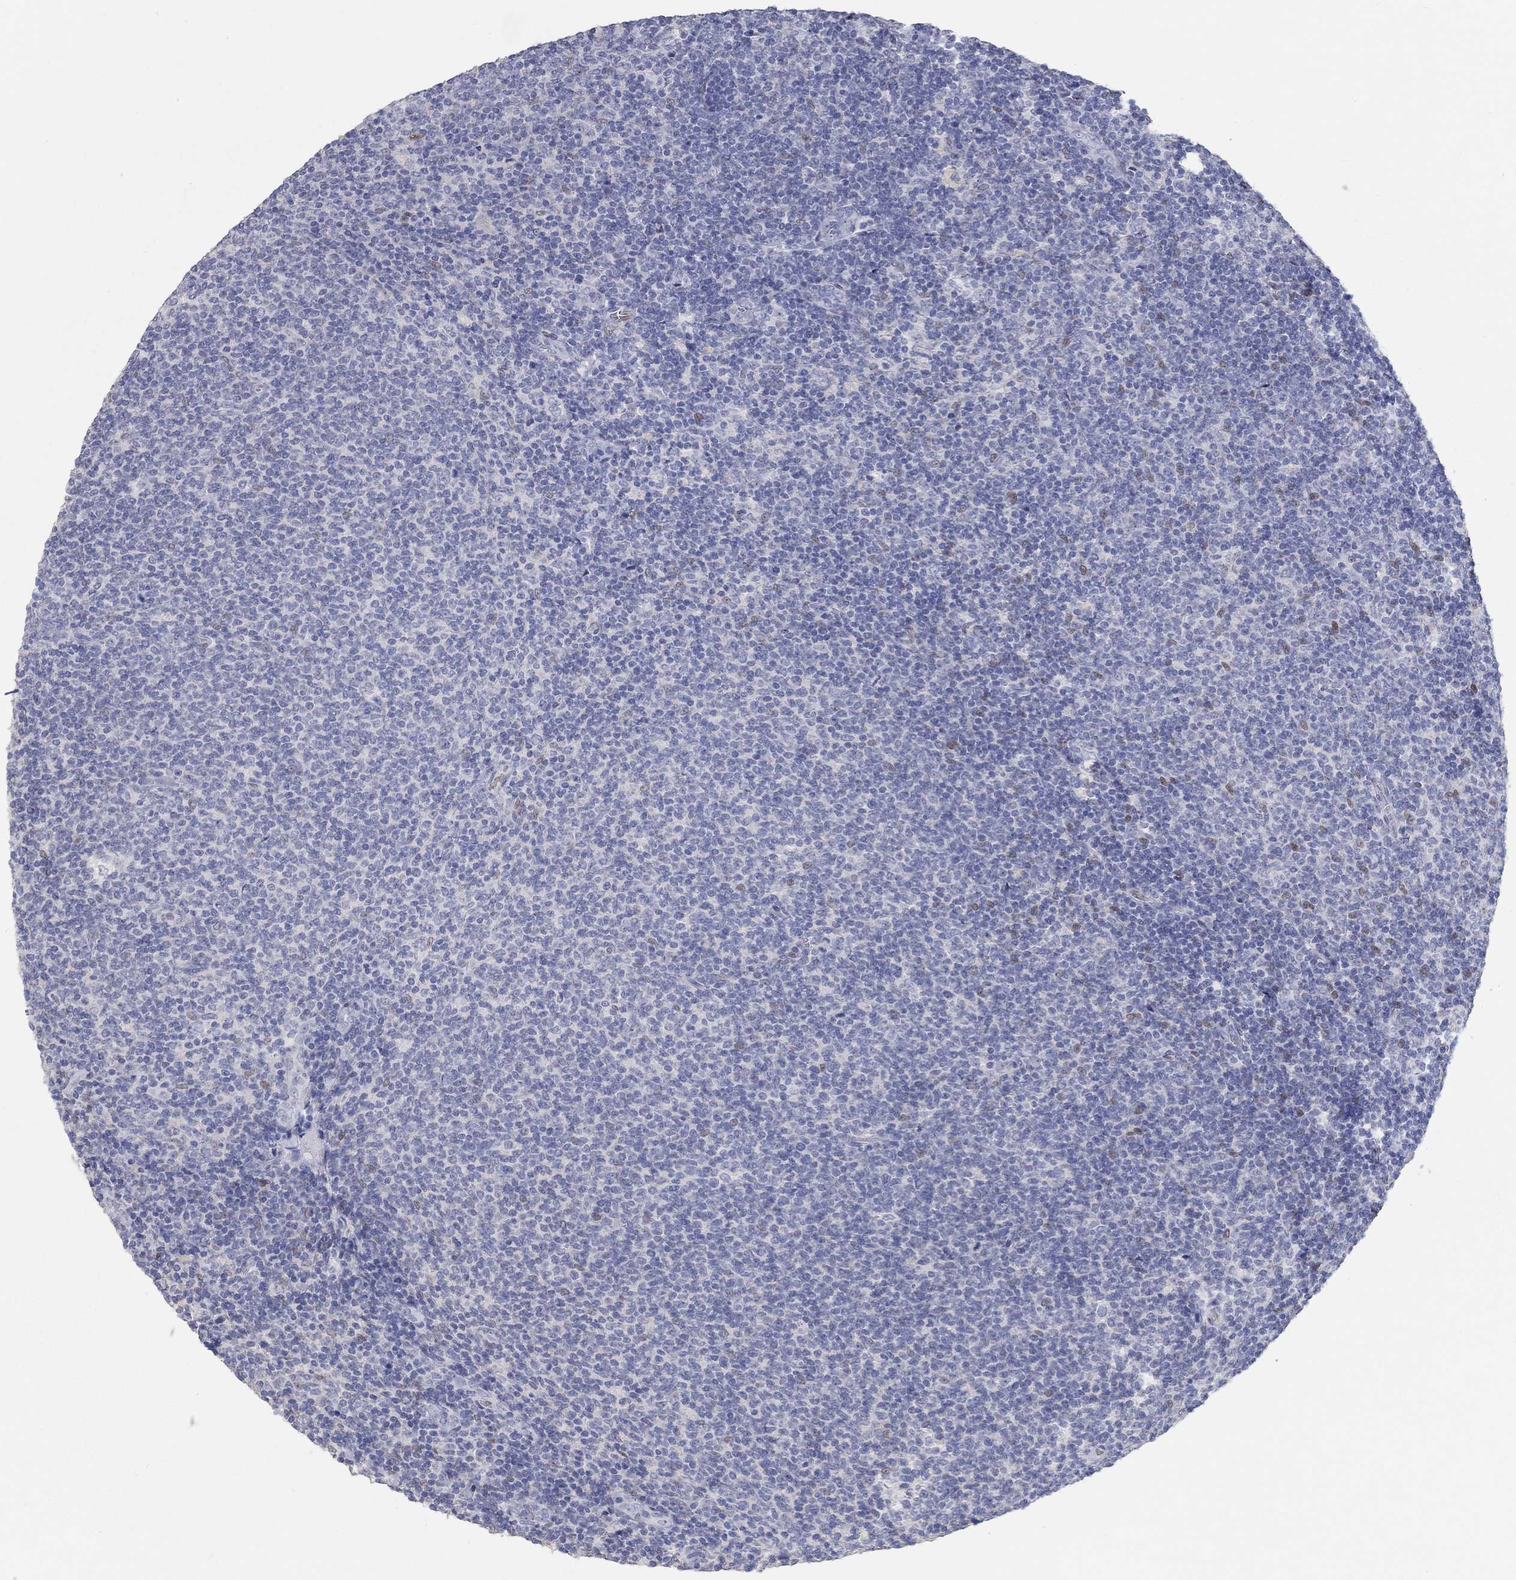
{"staining": {"intensity": "negative", "quantity": "none", "location": "none"}, "tissue": "lymphoma", "cell_type": "Tumor cells", "image_type": "cancer", "snomed": [{"axis": "morphology", "description": "Malignant lymphoma, non-Hodgkin's type, Low grade"}, {"axis": "topography", "description": "Lymph node"}], "caption": "The micrograph shows no significant expression in tumor cells of low-grade malignant lymphoma, non-Hodgkin's type.", "gene": "FGF2", "patient": {"sex": "male", "age": 52}}